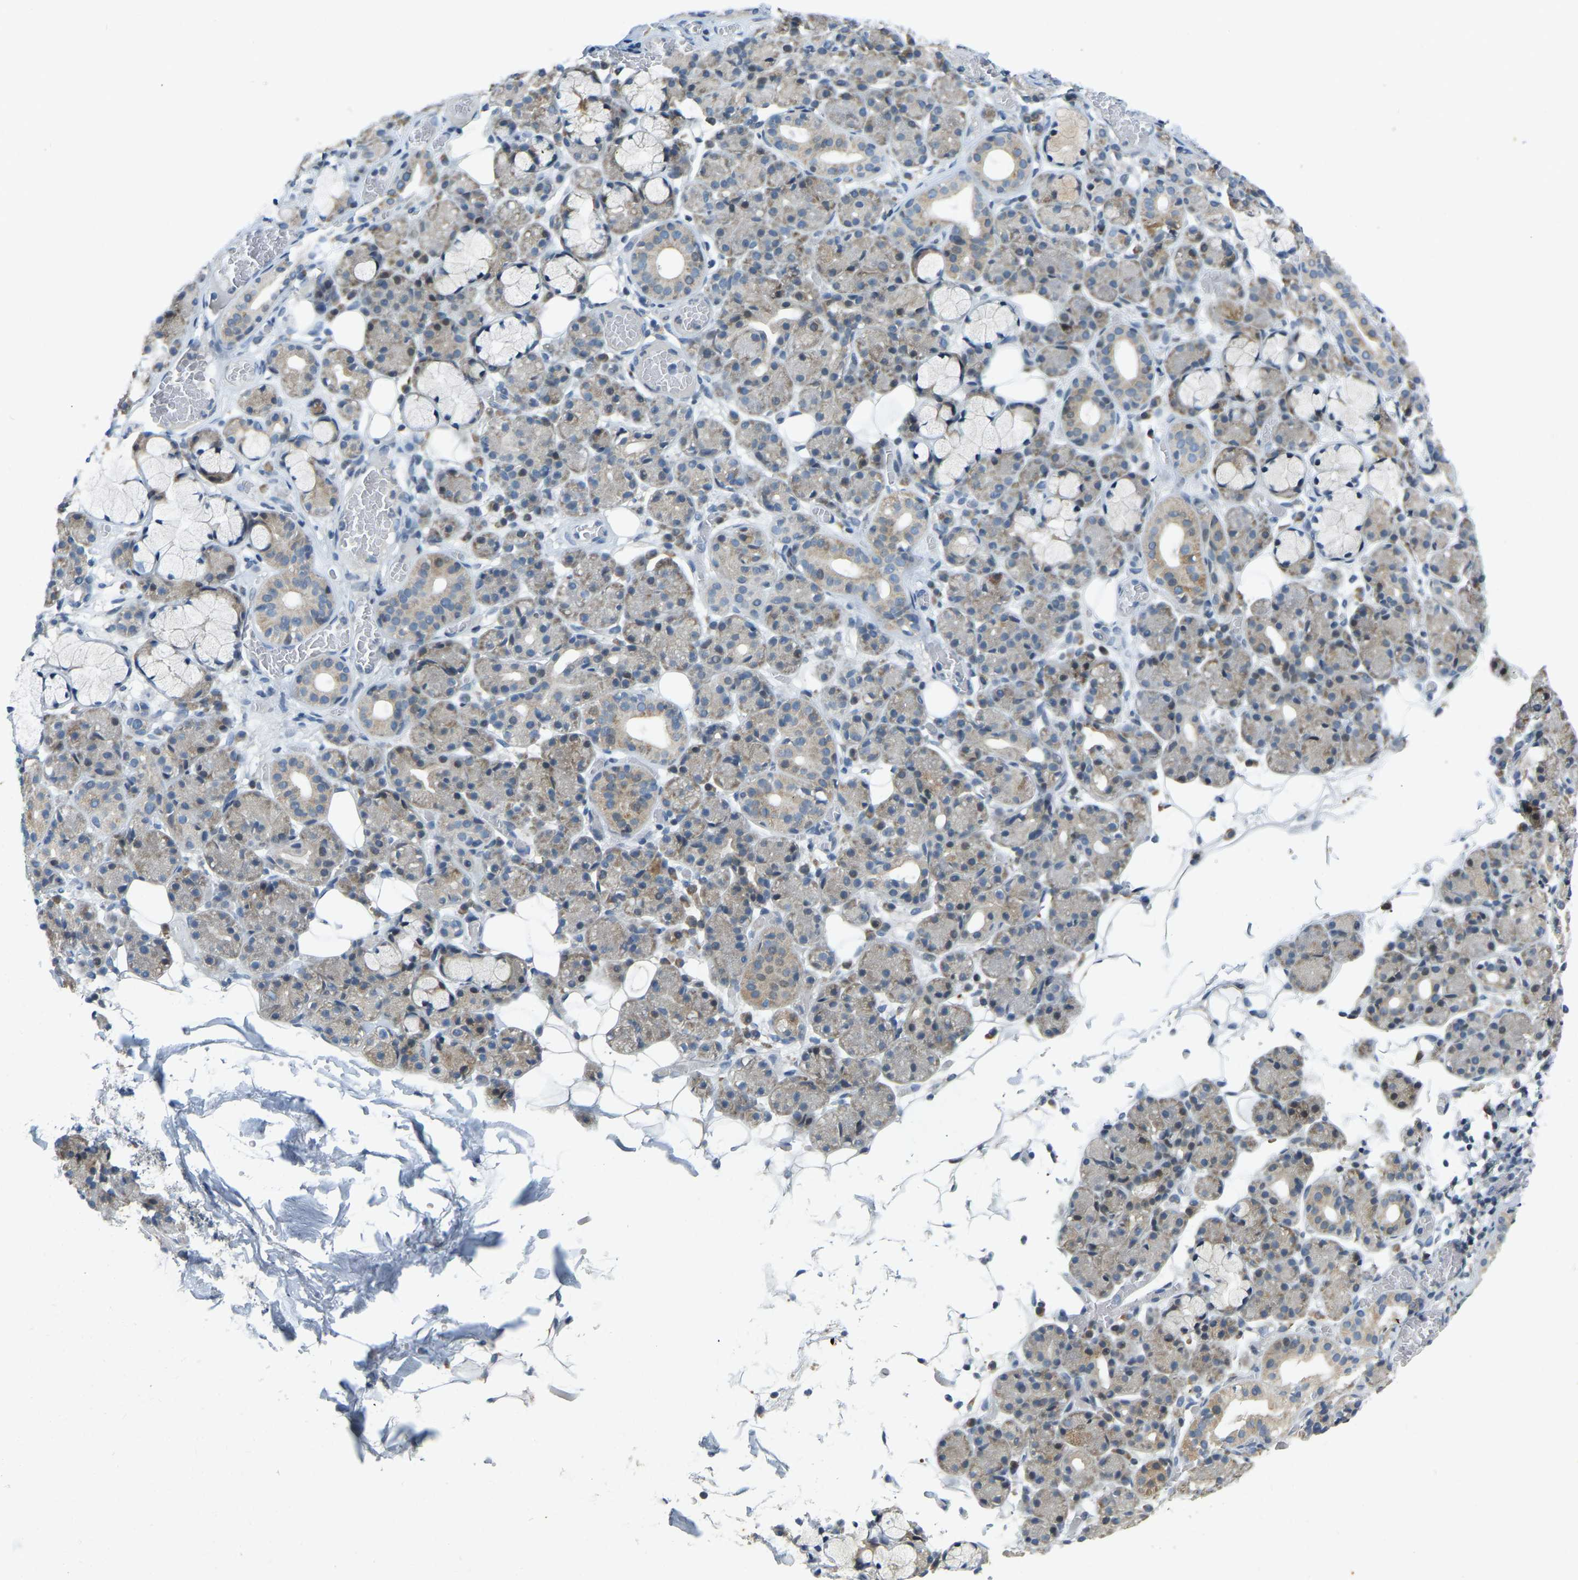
{"staining": {"intensity": "moderate", "quantity": "<25%", "location": "cytoplasmic/membranous"}, "tissue": "salivary gland", "cell_type": "Glandular cells", "image_type": "normal", "snomed": [{"axis": "morphology", "description": "Normal tissue, NOS"}, {"axis": "topography", "description": "Salivary gland"}], "caption": "A micrograph of salivary gland stained for a protein demonstrates moderate cytoplasmic/membranous brown staining in glandular cells. (brown staining indicates protein expression, while blue staining denotes nuclei).", "gene": "ENSG00000283765", "patient": {"sex": "male", "age": 63}}